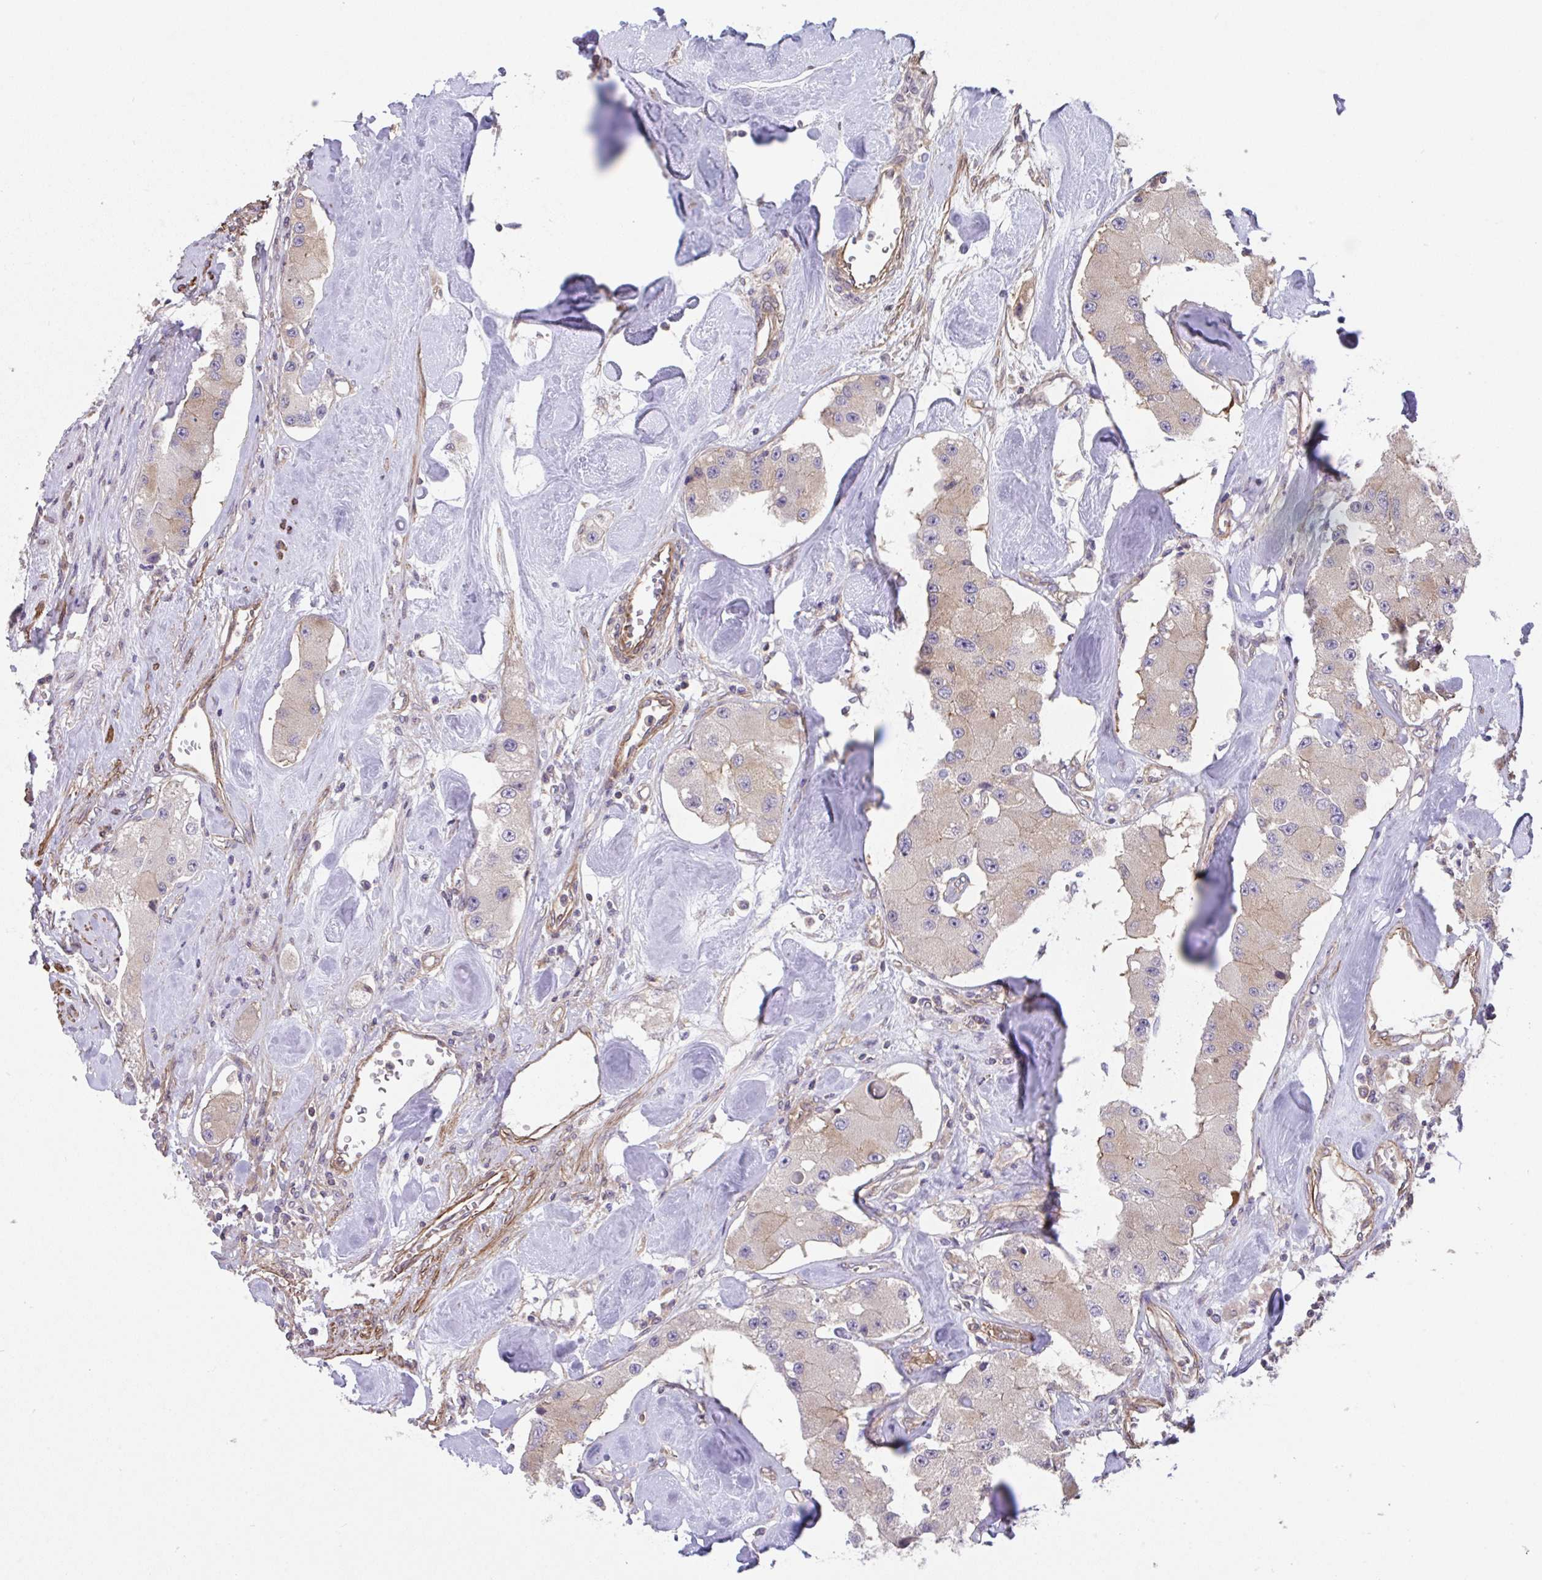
{"staining": {"intensity": "weak", "quantity": ">75%", "location": "cytoplasmic/membranous"}, "tissue": "carcinoid", "cell_type": "Tumor cells", "image_type": "cancer", "snomed": [{"axis": "morphology", "description": "Carcinoid, malignant, NOS"}, {"axis": "topography", "description": "Pancreas"}], "caption": "IHC photomicrograph of neoplastic tissue: malignant carcinoid stained using IHC exhibits low levels of weak protein expression localized specifically in the cytoplasmic/membranous of tumor cells, appearing as a cytoplasmic/membranous brown color.", "gene": "ZNF696", "patient": {"sex": "male", "age": 41}}